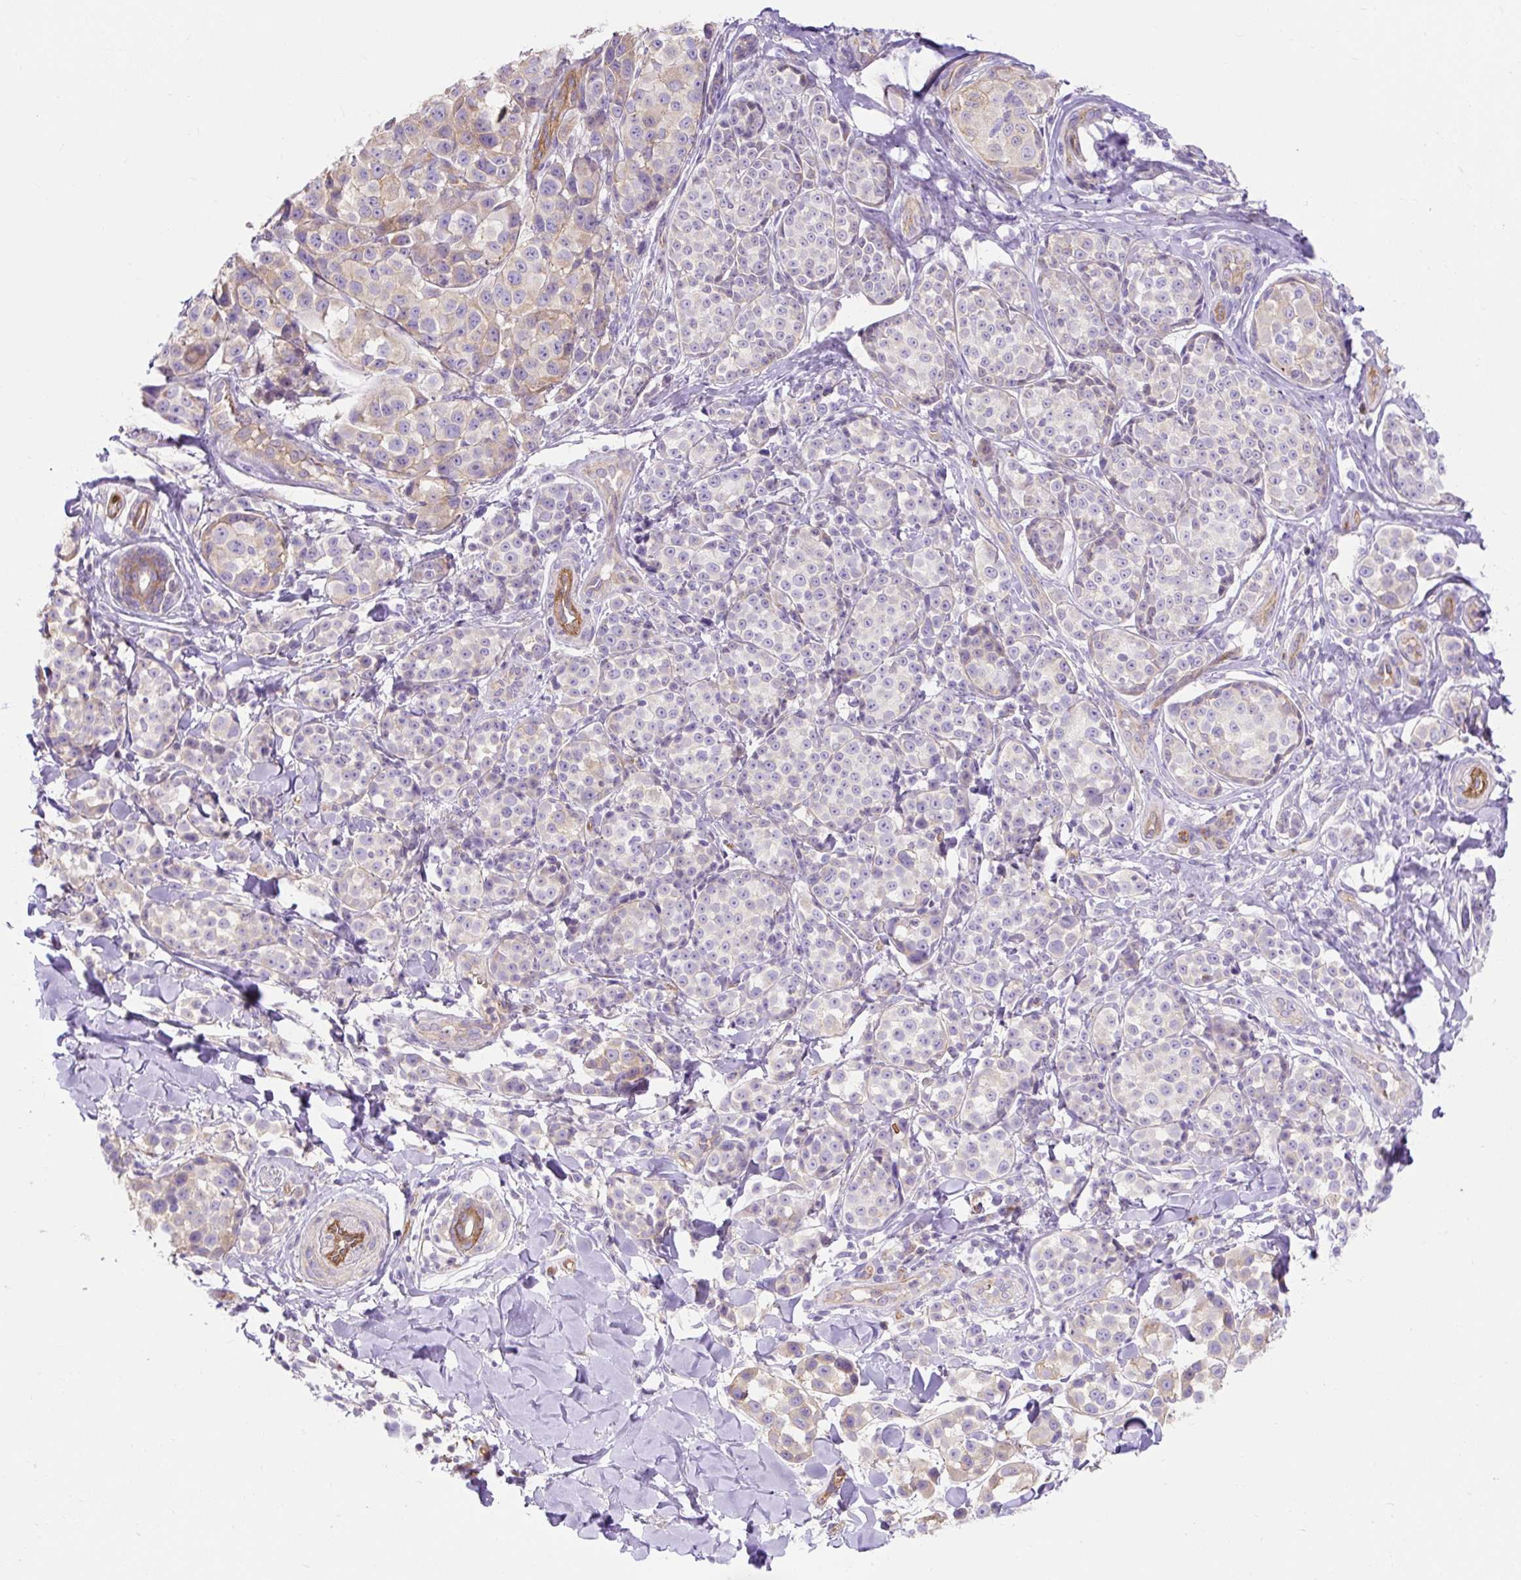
{"staining": {"intensity": "weak", "quantity": "<25%", "location": "cytoplasmic/membranous"}, "tissue": "melanoma", "cell_type": "Tumor cells", "image_type": "cancer", "snomed": [{"axis": "morphology", "description": "Malignant melanoma, NOS"}, {"axis": "topography", "description": "Skin"}], "caption": "Immunohistochemistry (IHC) histopathology image of neoplastic tissue: malignant melanoma stained with DAB shows no significant protein staining in tumor cells.", "gene": "HIP1R", "patient": {"sex": "female", "age": 35}}